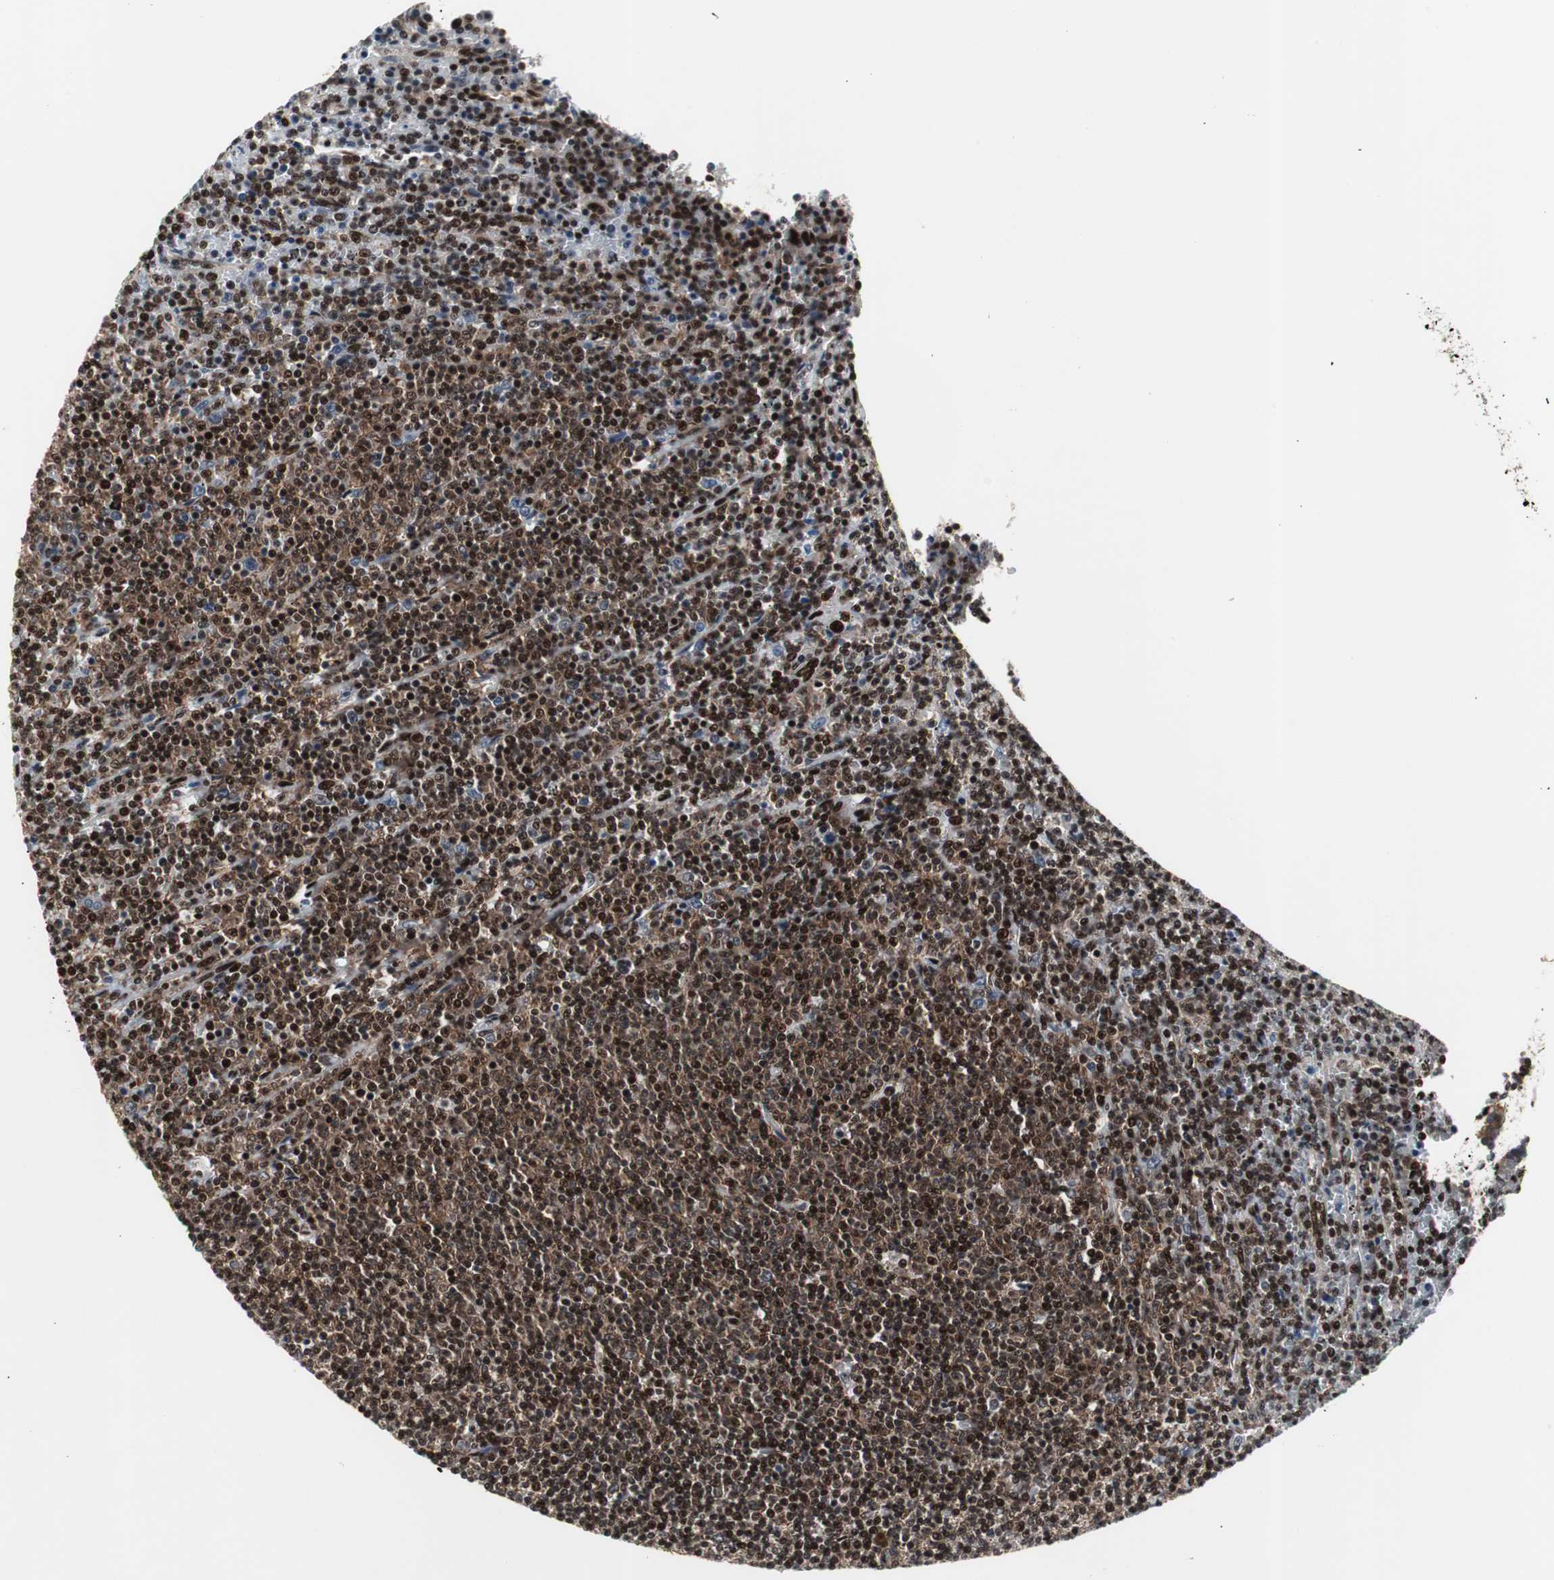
{"staining": {"intensity": "strong", "quantity": ">75%", "location": "cytoplasmic/membranous,nuclear"}, "tissue": "lymphoma", "cell_type": "Tumor cells", "image_type": "cancer", "snomed": [{"axis": "morphology", "description": "Malignant lymphoma, non-Hodgkin's type, Low grade"}, {"axis": "topography", "description": "Spleen"}], "caption": "The micrograph shows a brown stain indicating the presence of a protein in the cytoplasmic/membranous and nuclear of tumor cells in lymphoma.", "gene": "GRK2", "patient": {"sex": "female", "age": 50}}